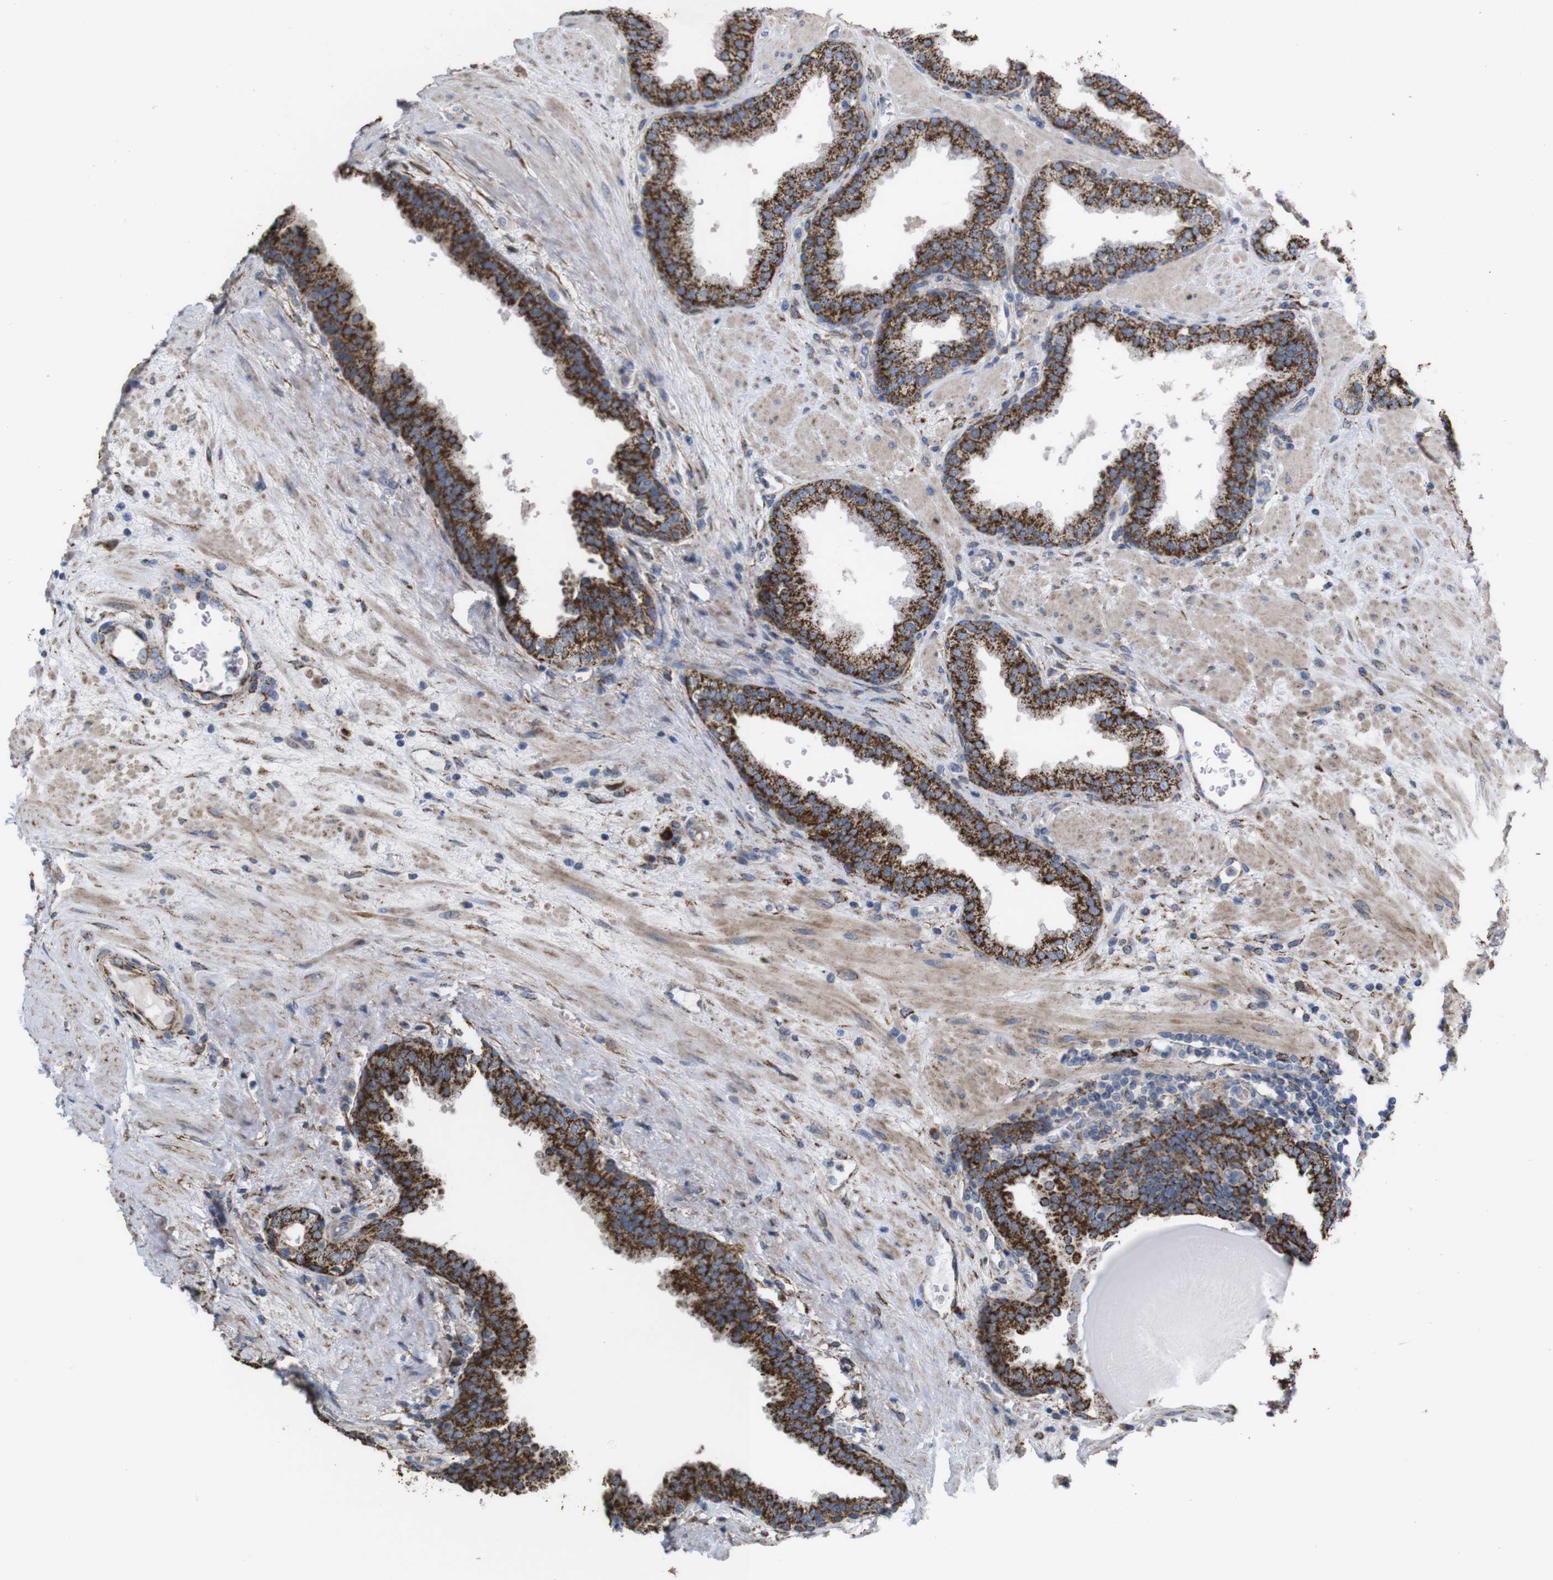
{"staining": {"intensity": "strong", "quantity": "25%-75%", "location": "cytoplasmic/membranous"}, "tissue": "prostate", "cell_type": "Glandular cells", "image_type": "normal", "snomed": [{"axis": "morphology", "description": "Normal tissue, NOS"}, {"axis": "topography", "description": "Prostate"}], "caption": "Immunohistochemistry of unremarkable prostate shows high levels of strong cytoplasmic/membranous expression in approximately 25%-75% of glandular cells. (Stains: DAB in brown, nuclei in blue, Microscopy: brightfield microscopy at high magnification).", "gene": "PTPRR", "patient": {"sex": "male", "age": 51}}